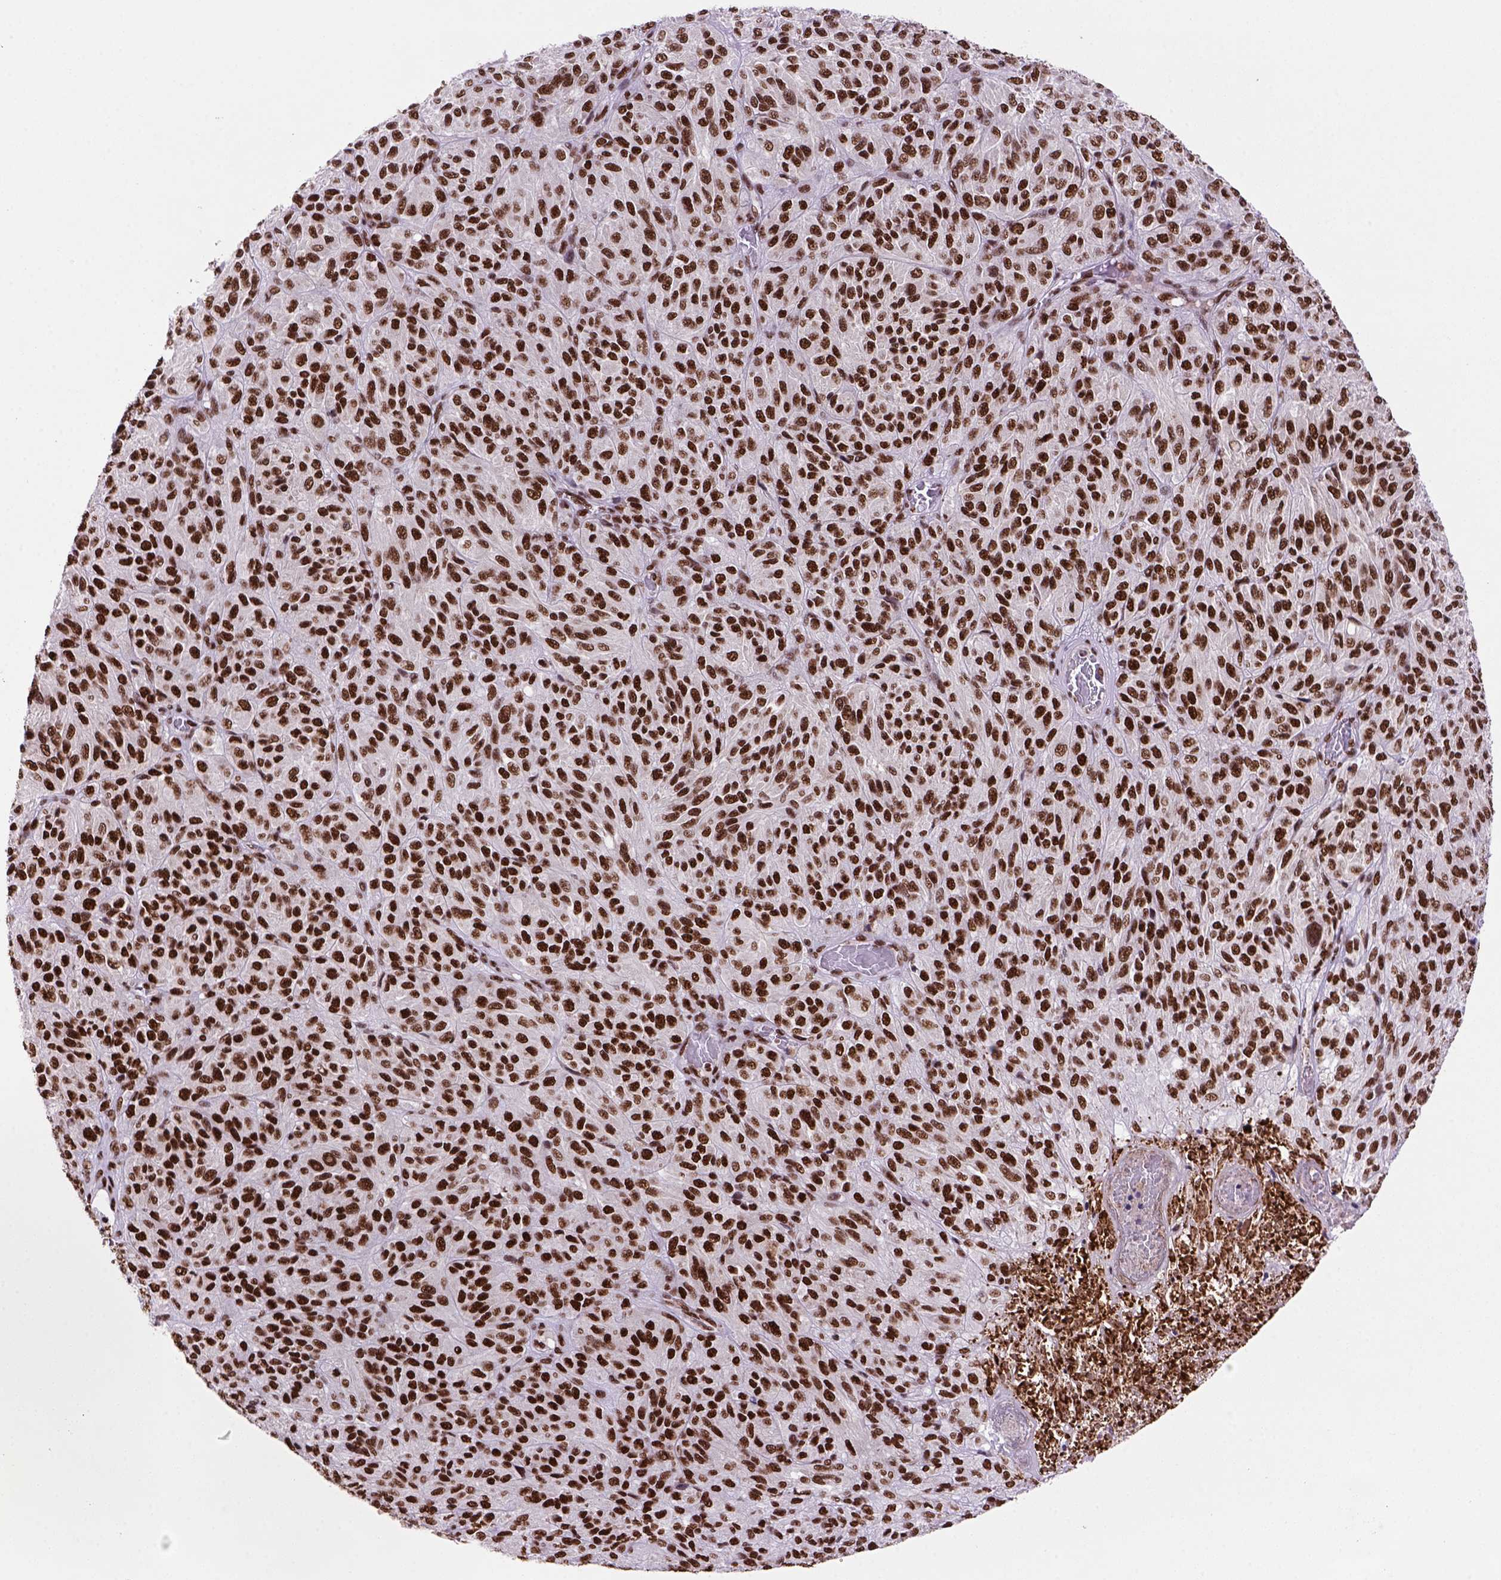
{"staining": {"intensity": "strong", "quantity": ">75%", "location": "nuclear"}, "tissue": "melanoma", "cell_type": "Tumor cells", "image_type": "cancer", "snomed": [{"axis": "morphology", "description": "Malignant melanoma, Metastatic site"}, {"axis": "topography", "description": "Brain"}], "caption": "Protein expression analysis of human malignant melanoma (metastatic site) reveals strong nuclear staining in approximately >75% of tumor cells. (DAB IHC with brightfield microscopy, high magnification).", "gene": "NSMCE2", "patient": {"sex": "female", "age": 56}}